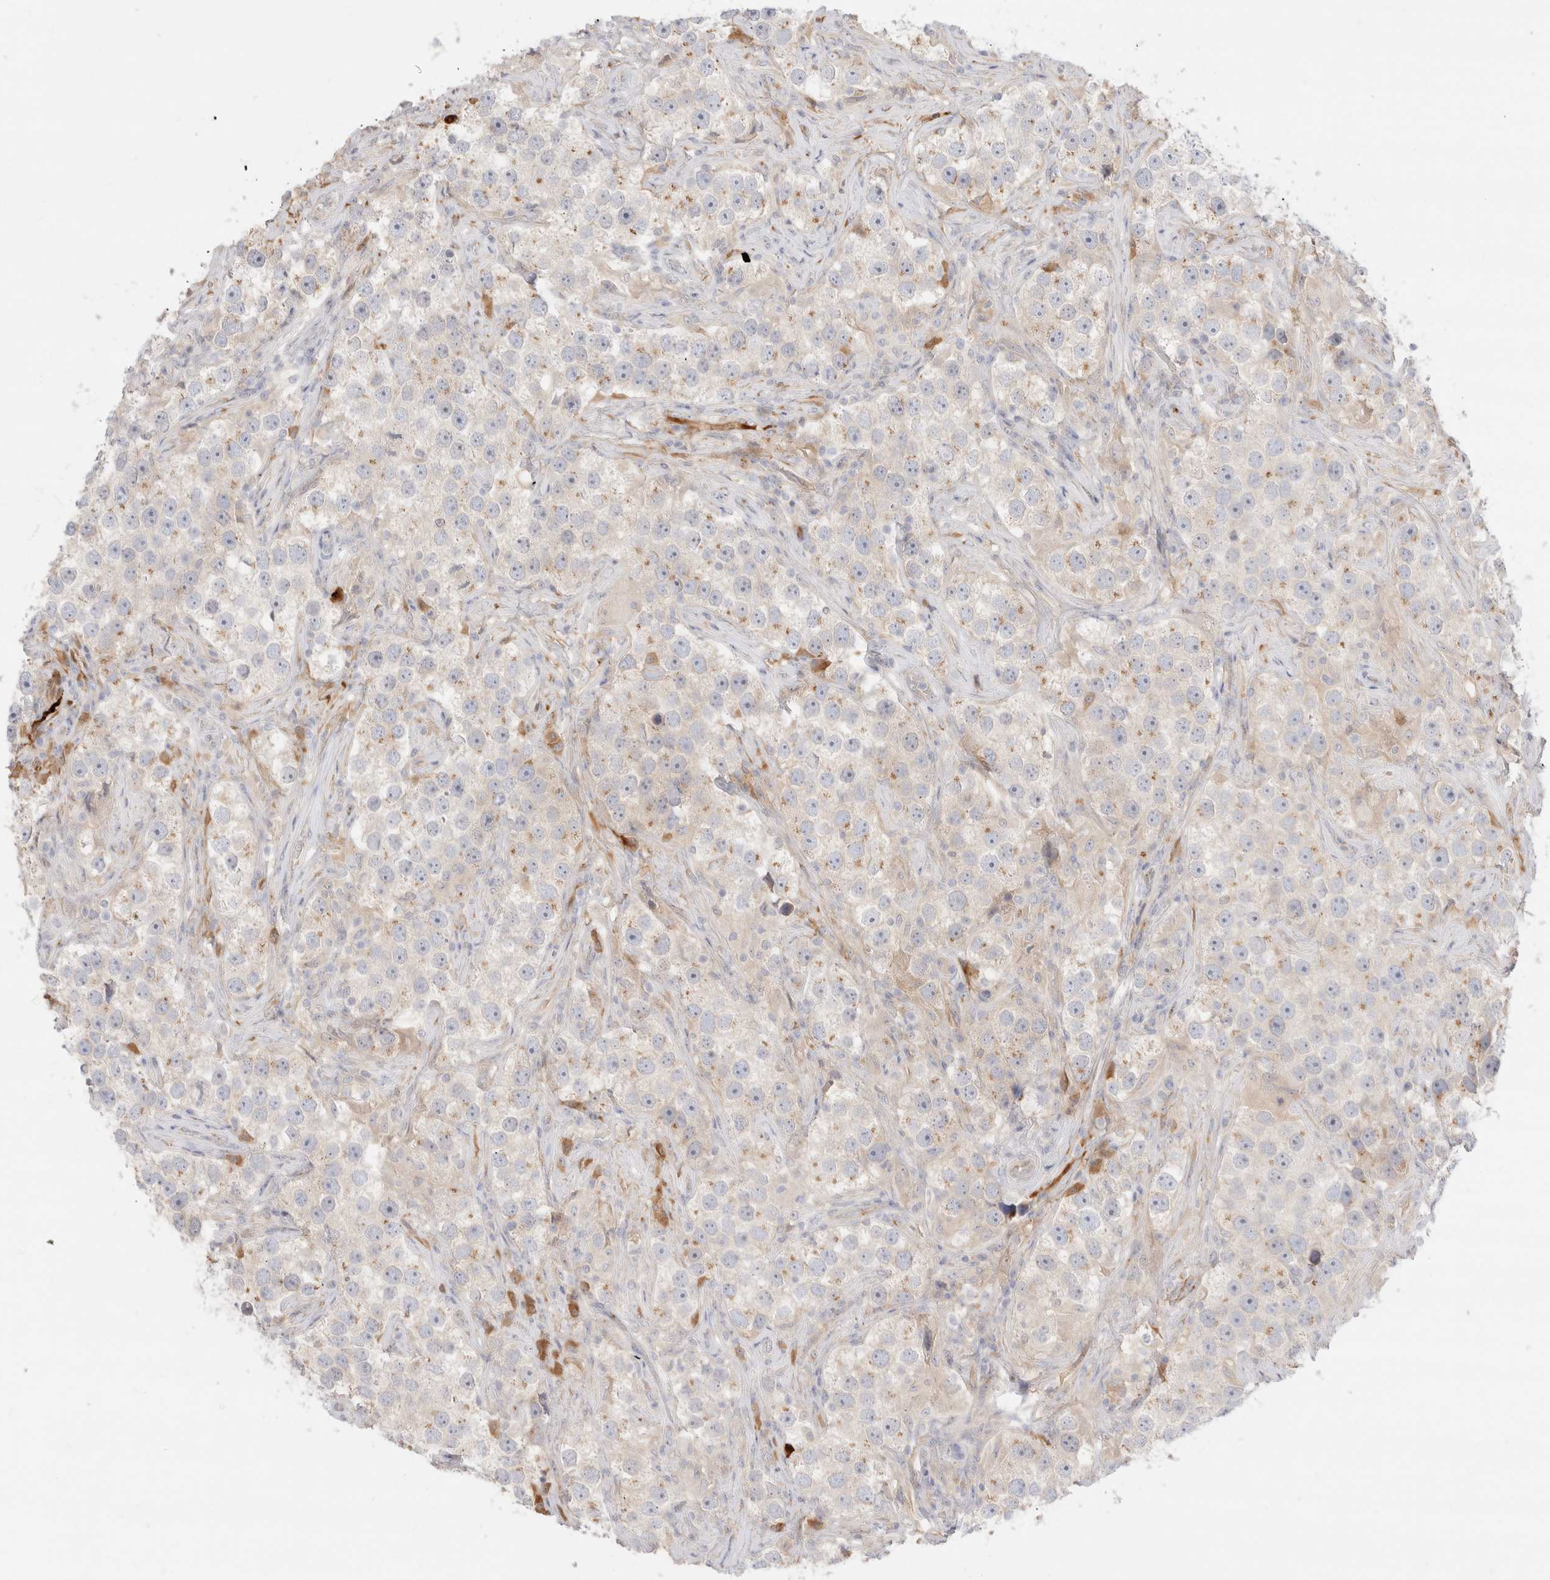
{"staining": {"intensity": "weak", "quantity": "25%-75%", "location": "cytoplasmic/membranous"}, "tissue": "testis cancer", "cell_type": "Tumor cells", "image_type": "cancer", "snomed": [{"axis": "morphology", "description": "Seminoma, NOS"}, {"axis": "topography", "description": "Testis"}], "caption": "The immunohistochemical stain shows weak cytoplasmic/membranous staining in tumor cells of testis seminoma tissue.", "gene": "EFCAB13", "patient": {"sex": "male", "age": 49}}